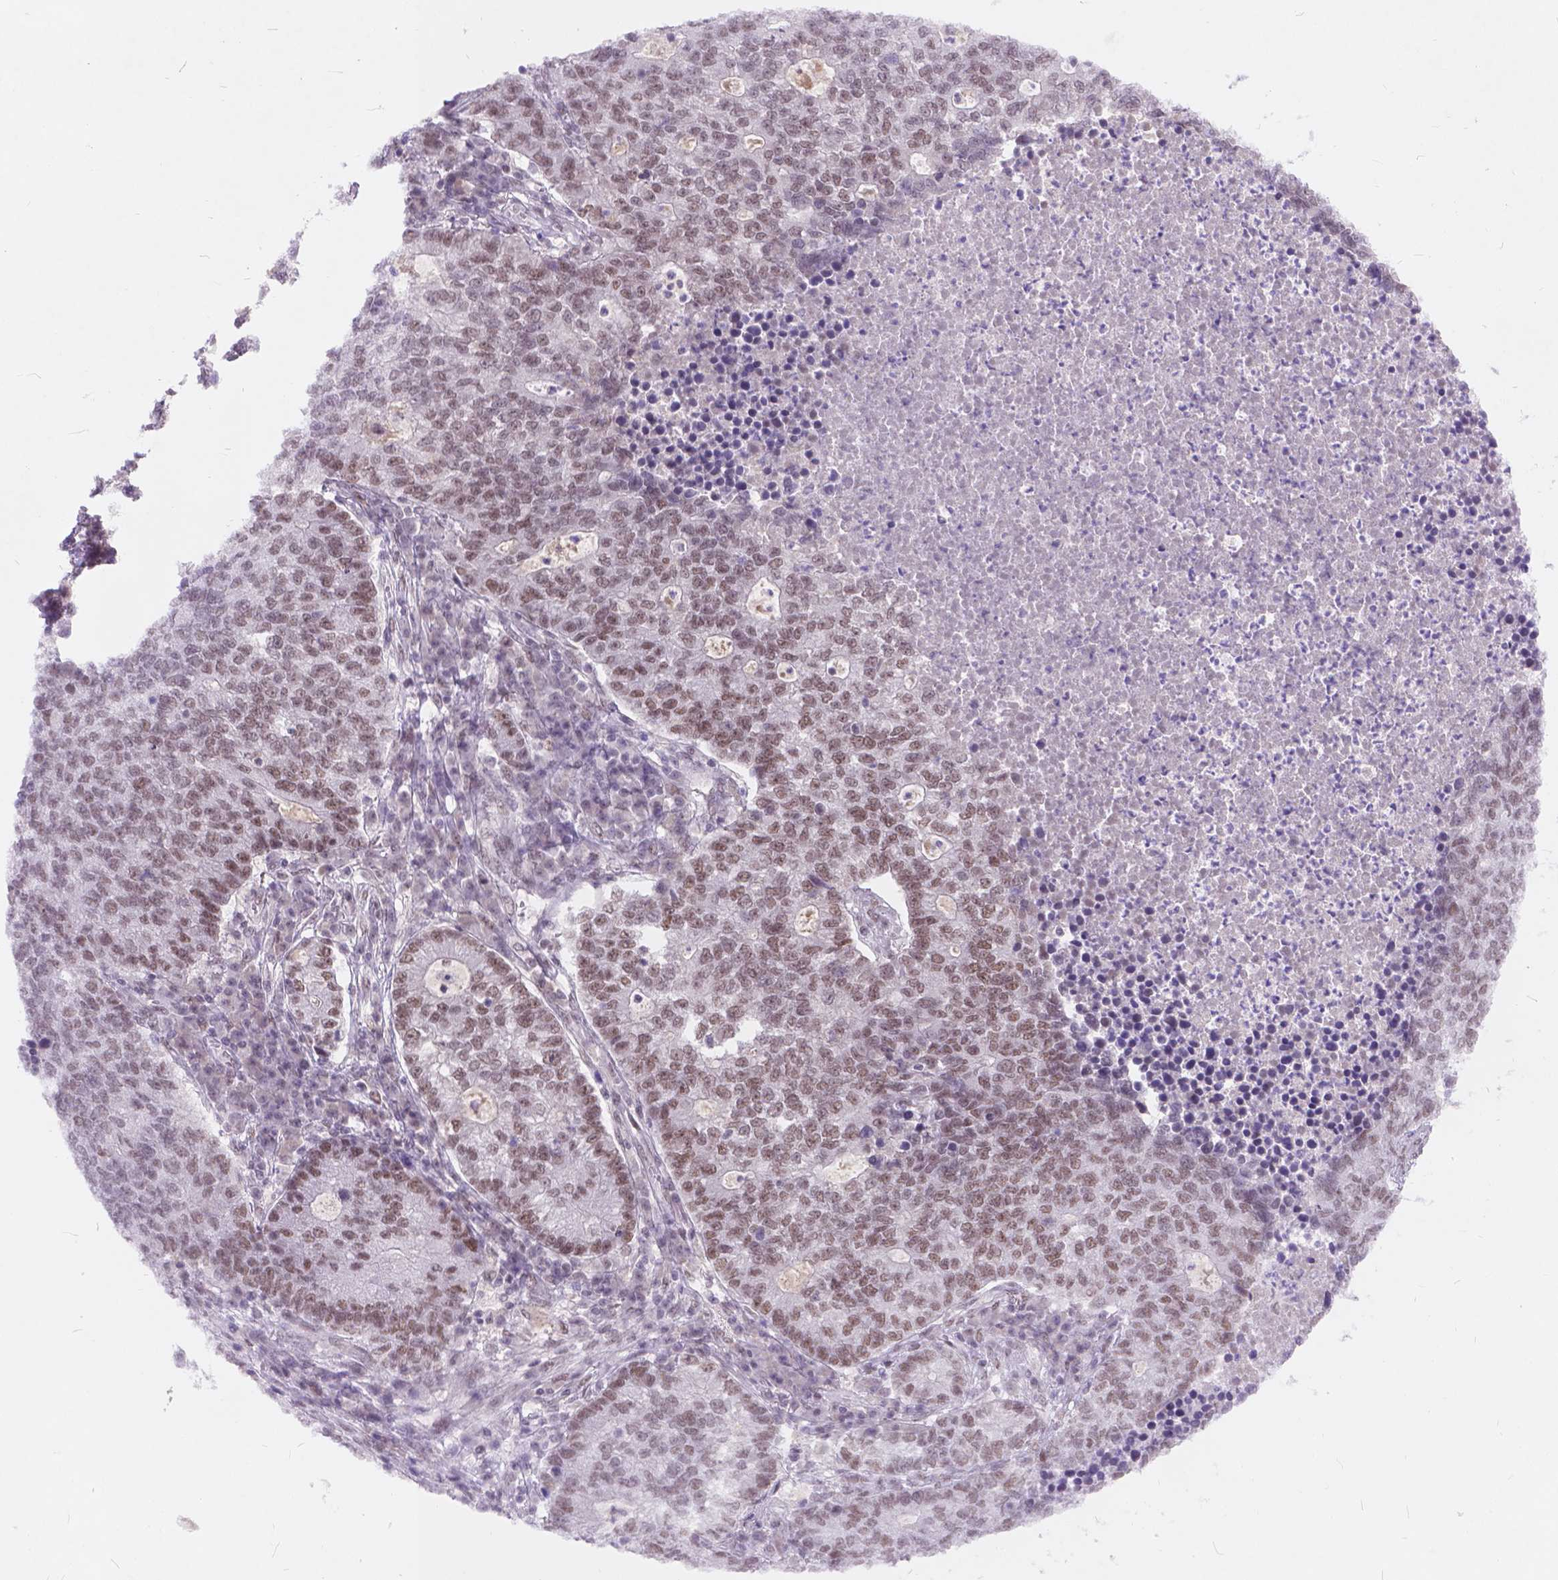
{"staining": {"intensity": "moderate", "quantity": ">75%", "location": "nuclear"}, "tissue": "lung cancer", "cell_type": "Tumor cells", "image_type": "cancer", "snomed": [{"axis": "morphology", "description": "Adenocarcinoma, NOS"}, {"axis": "topography", "description": "Lung"}], "caption": "A histopathology image showing moderate nuclear staining in approximately >75% of tumor cells in lung cancer (adenocarcinoma), as visualized by brown immunohistochemical staining.", "gene": "FAM53A", "patient": {"sex": "male", "age": 57}}